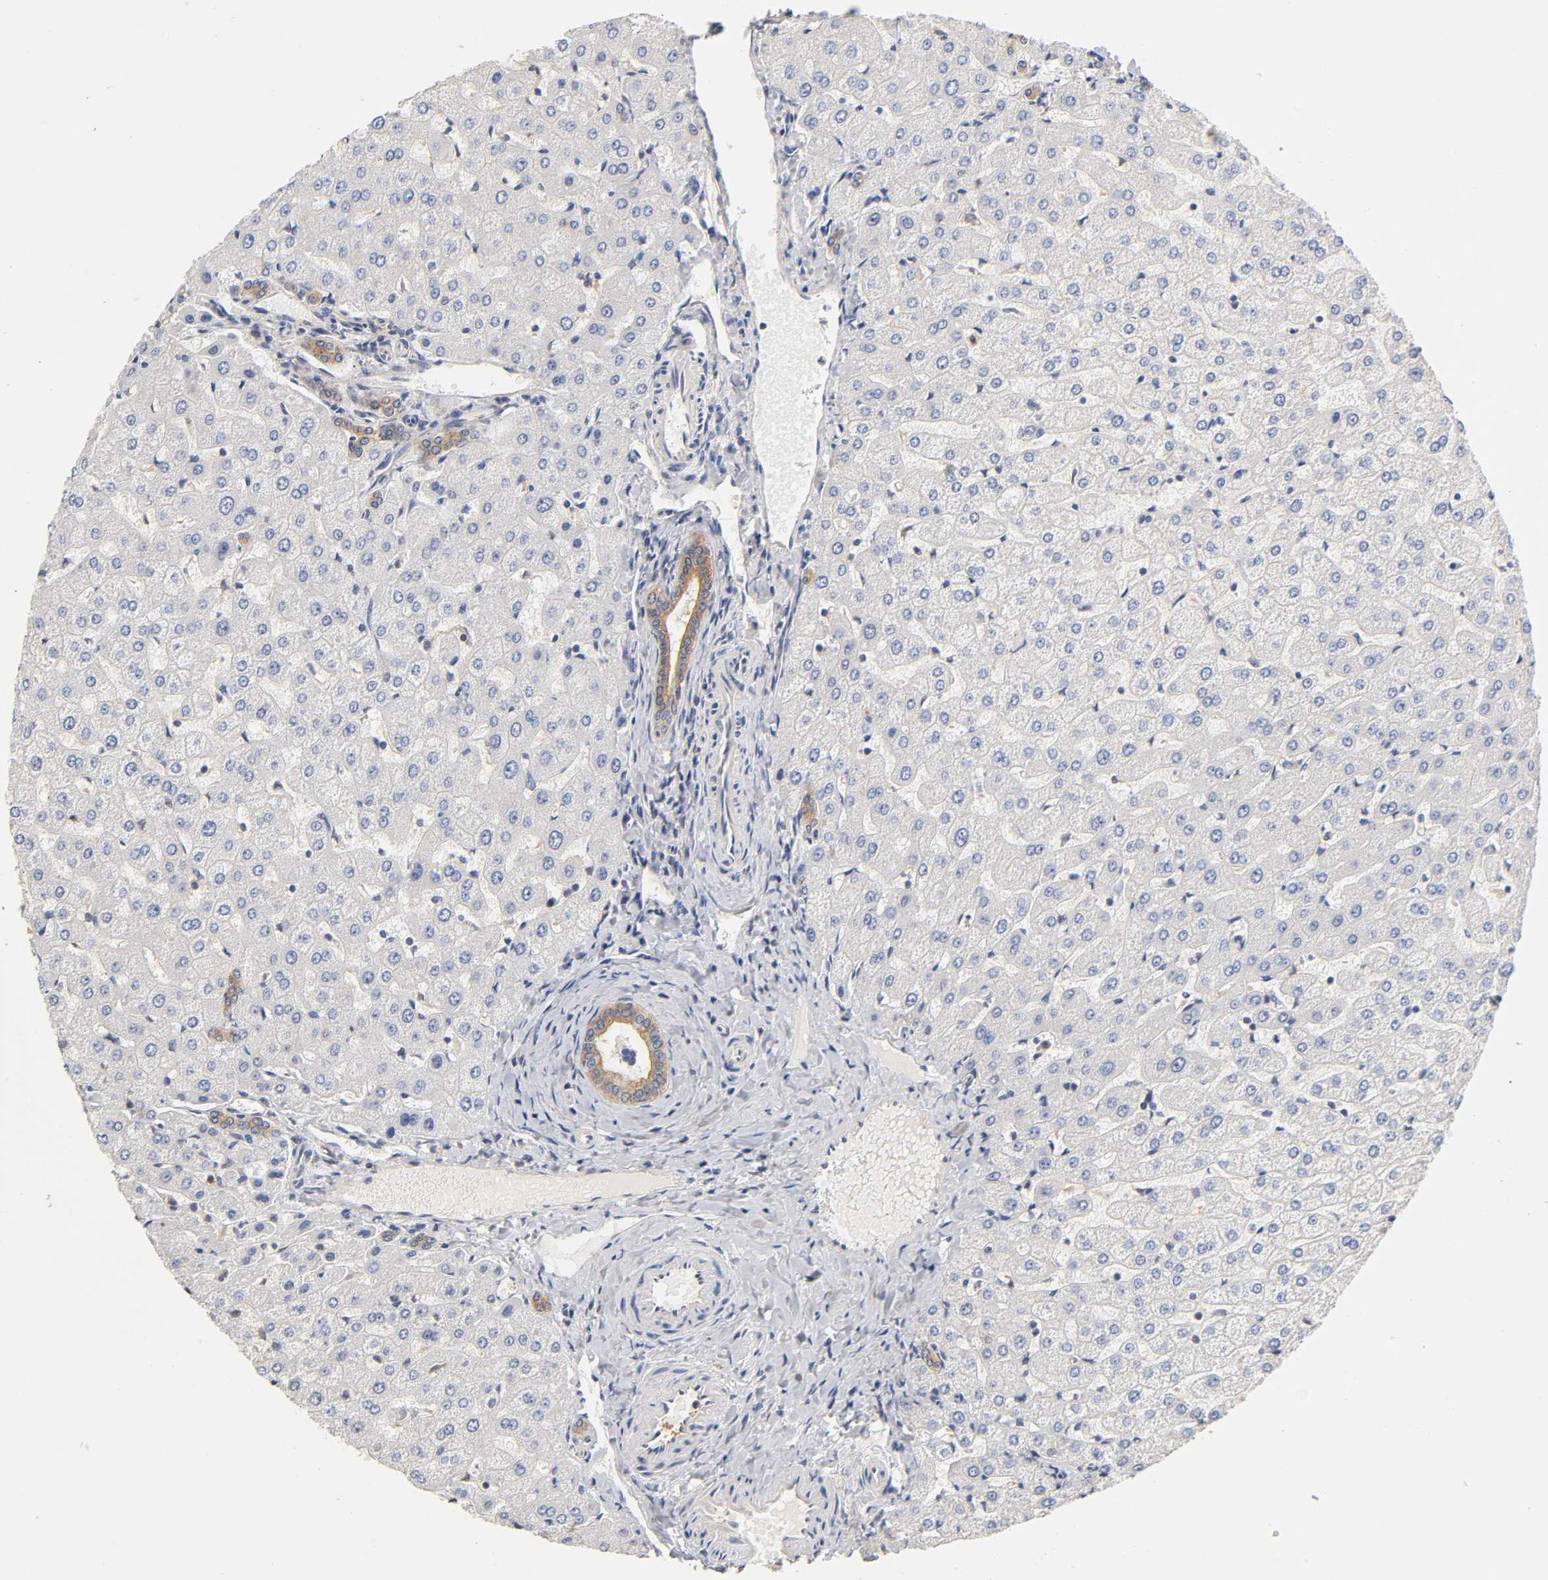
{"staining": {"intensity": "moderate", "quantity": ">75%", "location": "cytoplasmic/membranous"}, "tissue": "liver", "cell_type": "Cholangiocytes", "image_type": "normal", "snomed": [{"axis": "morphology", "description": "Normal tissue, NOS"}, {"axis": "morphology", "description": "Fibrosis, NOS"}, {"axis": "topography", "description": "Liver"}], "caption": "Human liver stained for a protein (brown) exhibits moderate cytoplasmic/membranous positive positivity in about >75% of cholangiocytes.", "gene": "PDE5A", "patient": {"sex": "female", "age": 29}}